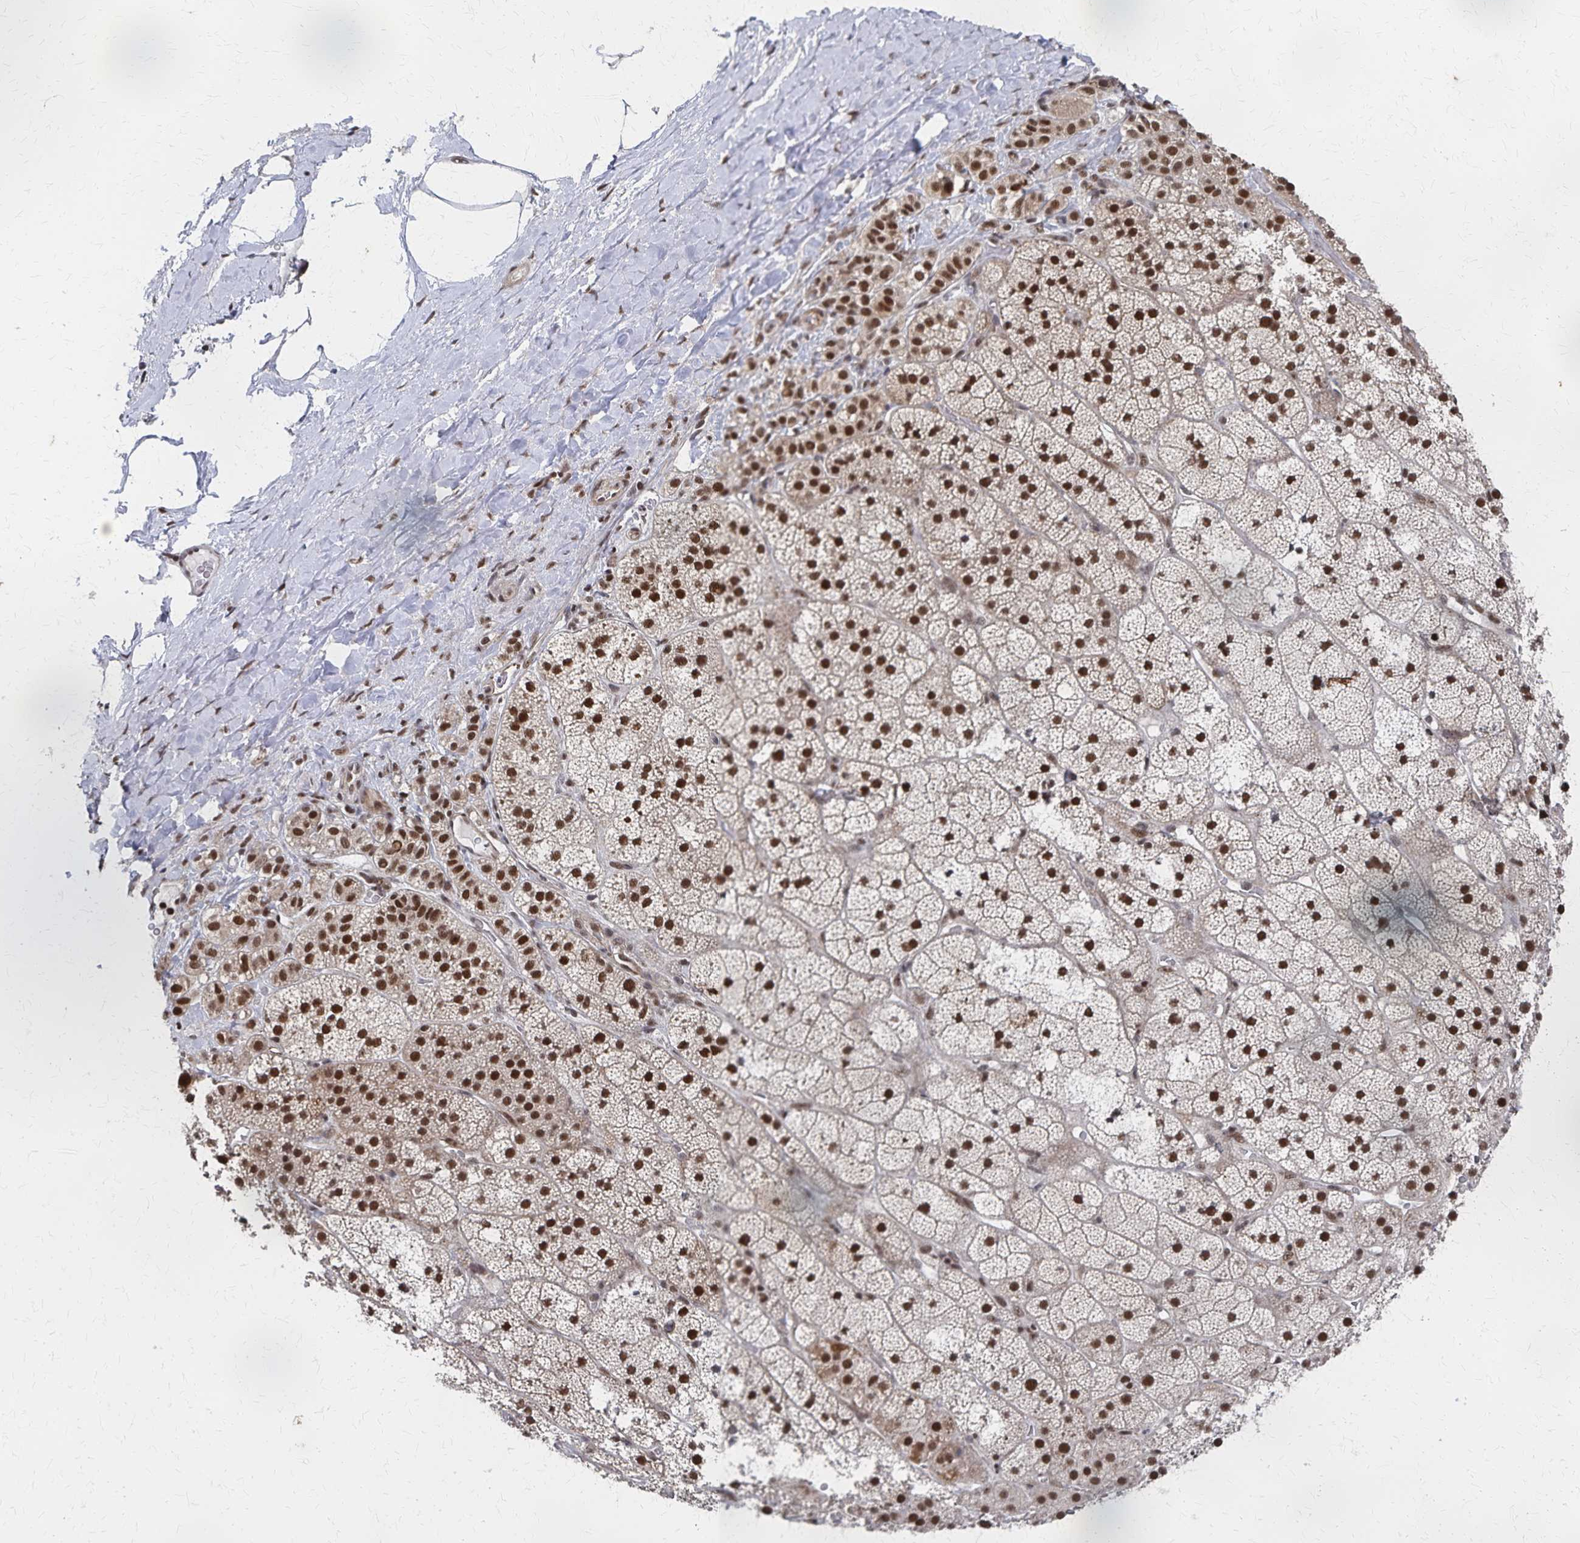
{"staining": {"intensity": "strong", "quantity": ">75%", "location": "nuclear"}, "tissue": "adrenal gland", "cell_type": "Glandular cells", "image_type": "normal", "snomed": [{"axis": "morphology", "description": "Normal tissue, NOS"}, {"axis": "topography", "description": "Adrenal gland"}], "caption": "Immunohistochemical staining of benign human adrenal gland reveals >75% levels of strong nuclear protein positivity in about >75% of glandular cells.", "gene": "GTF2B", "patient": {"sex": "male", "age": 57}}